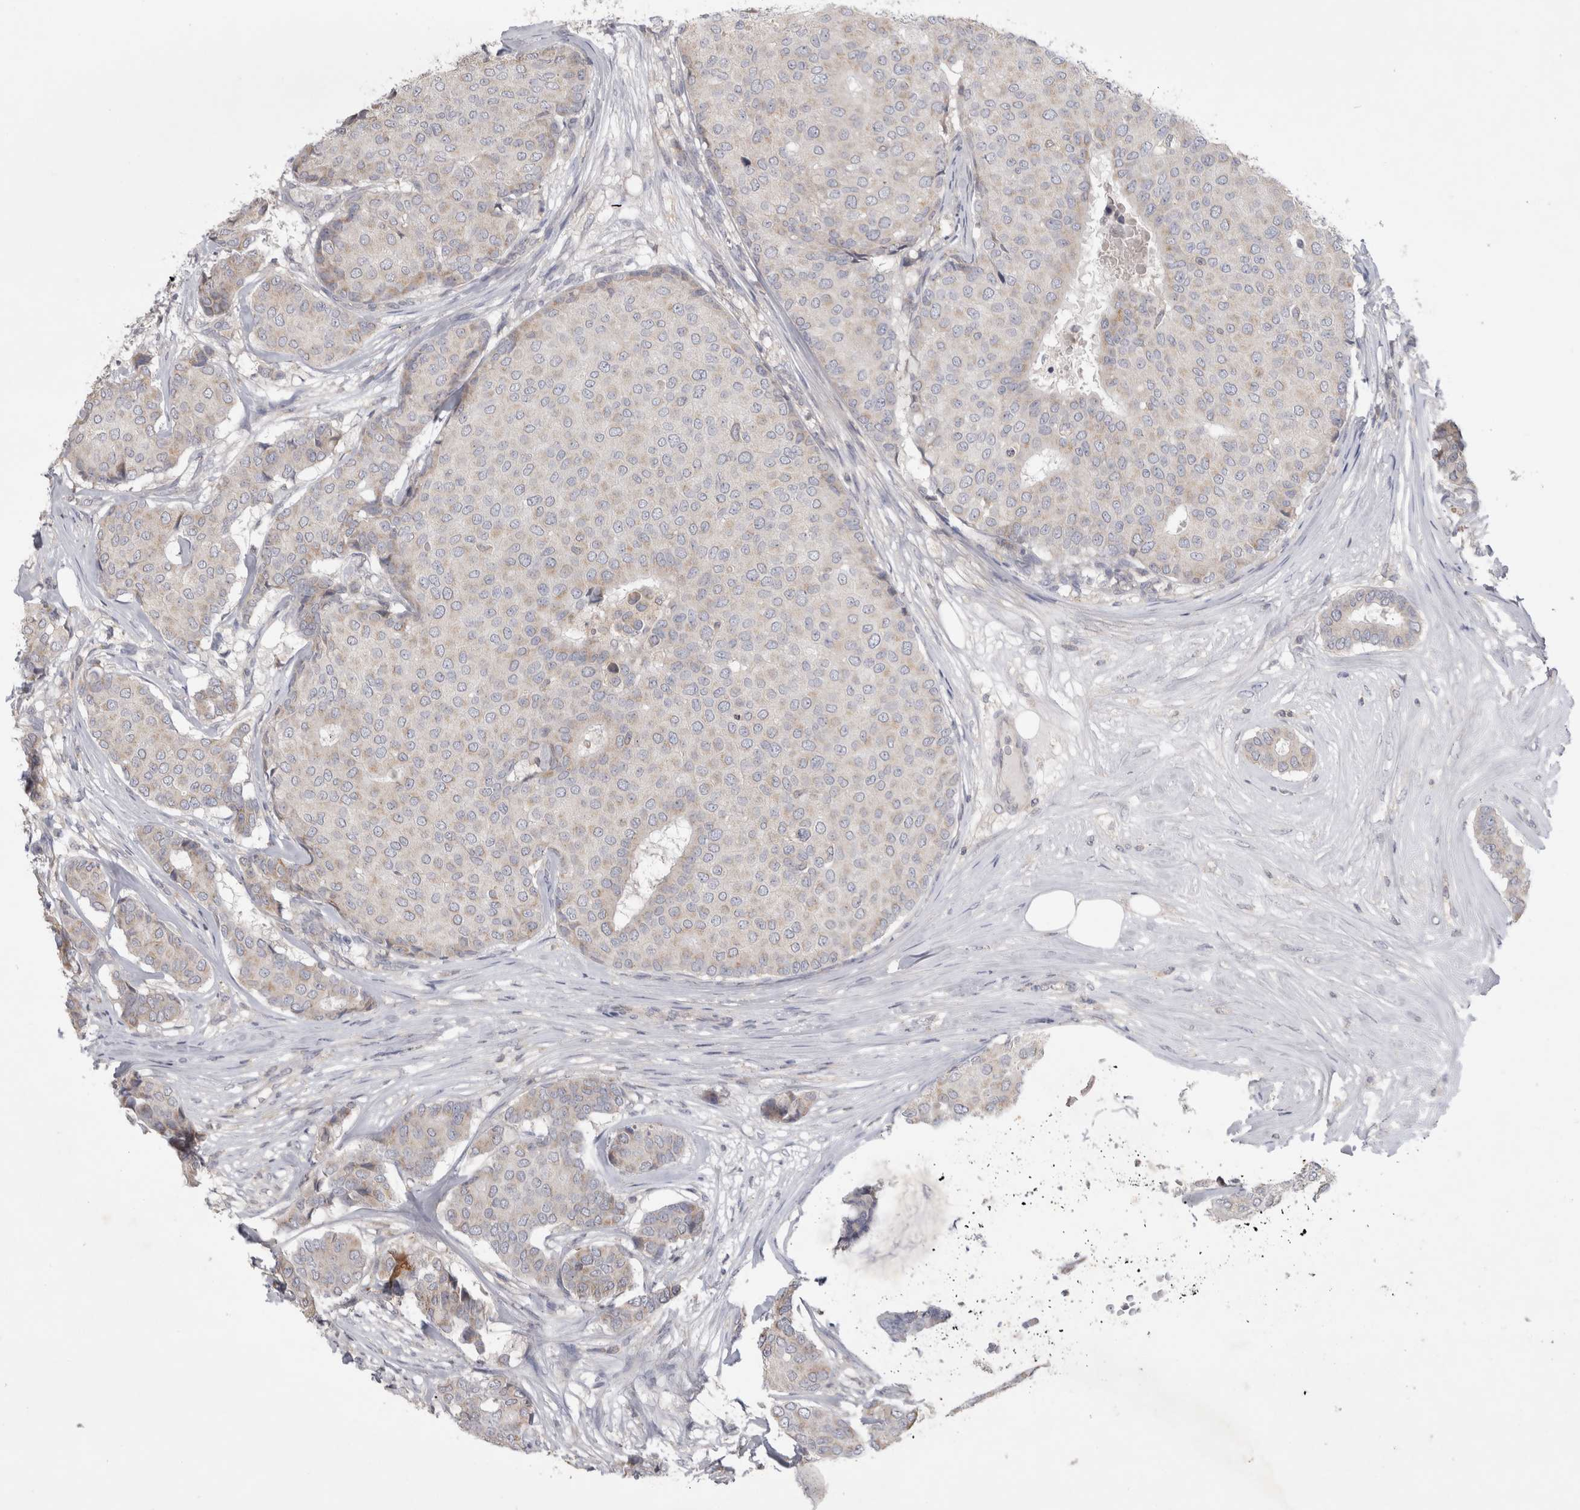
{"staining": {"intensity": "negative", "quantity": "none", "location": "none"}, "tissue": "breast cancer", "cell_type": "Tumor cells", "image_type": "cancer", "snomed": [{"axis": "morphology", "description": "Duct carcinoma"}, {"axis": "topography", "description": "Breast"}], "caption": "IHC image of breast cancer (infiltrating ductal carcinoma) stained for a protein (brown), which displays no expression in tumor cells. (Stains: DAB IHC with hematoxylin counter stain, Microscopy: brightfield microscopy at high magnification).", "gene": "SRD5A3", "patient": {"sex": "female", "age": 75}}